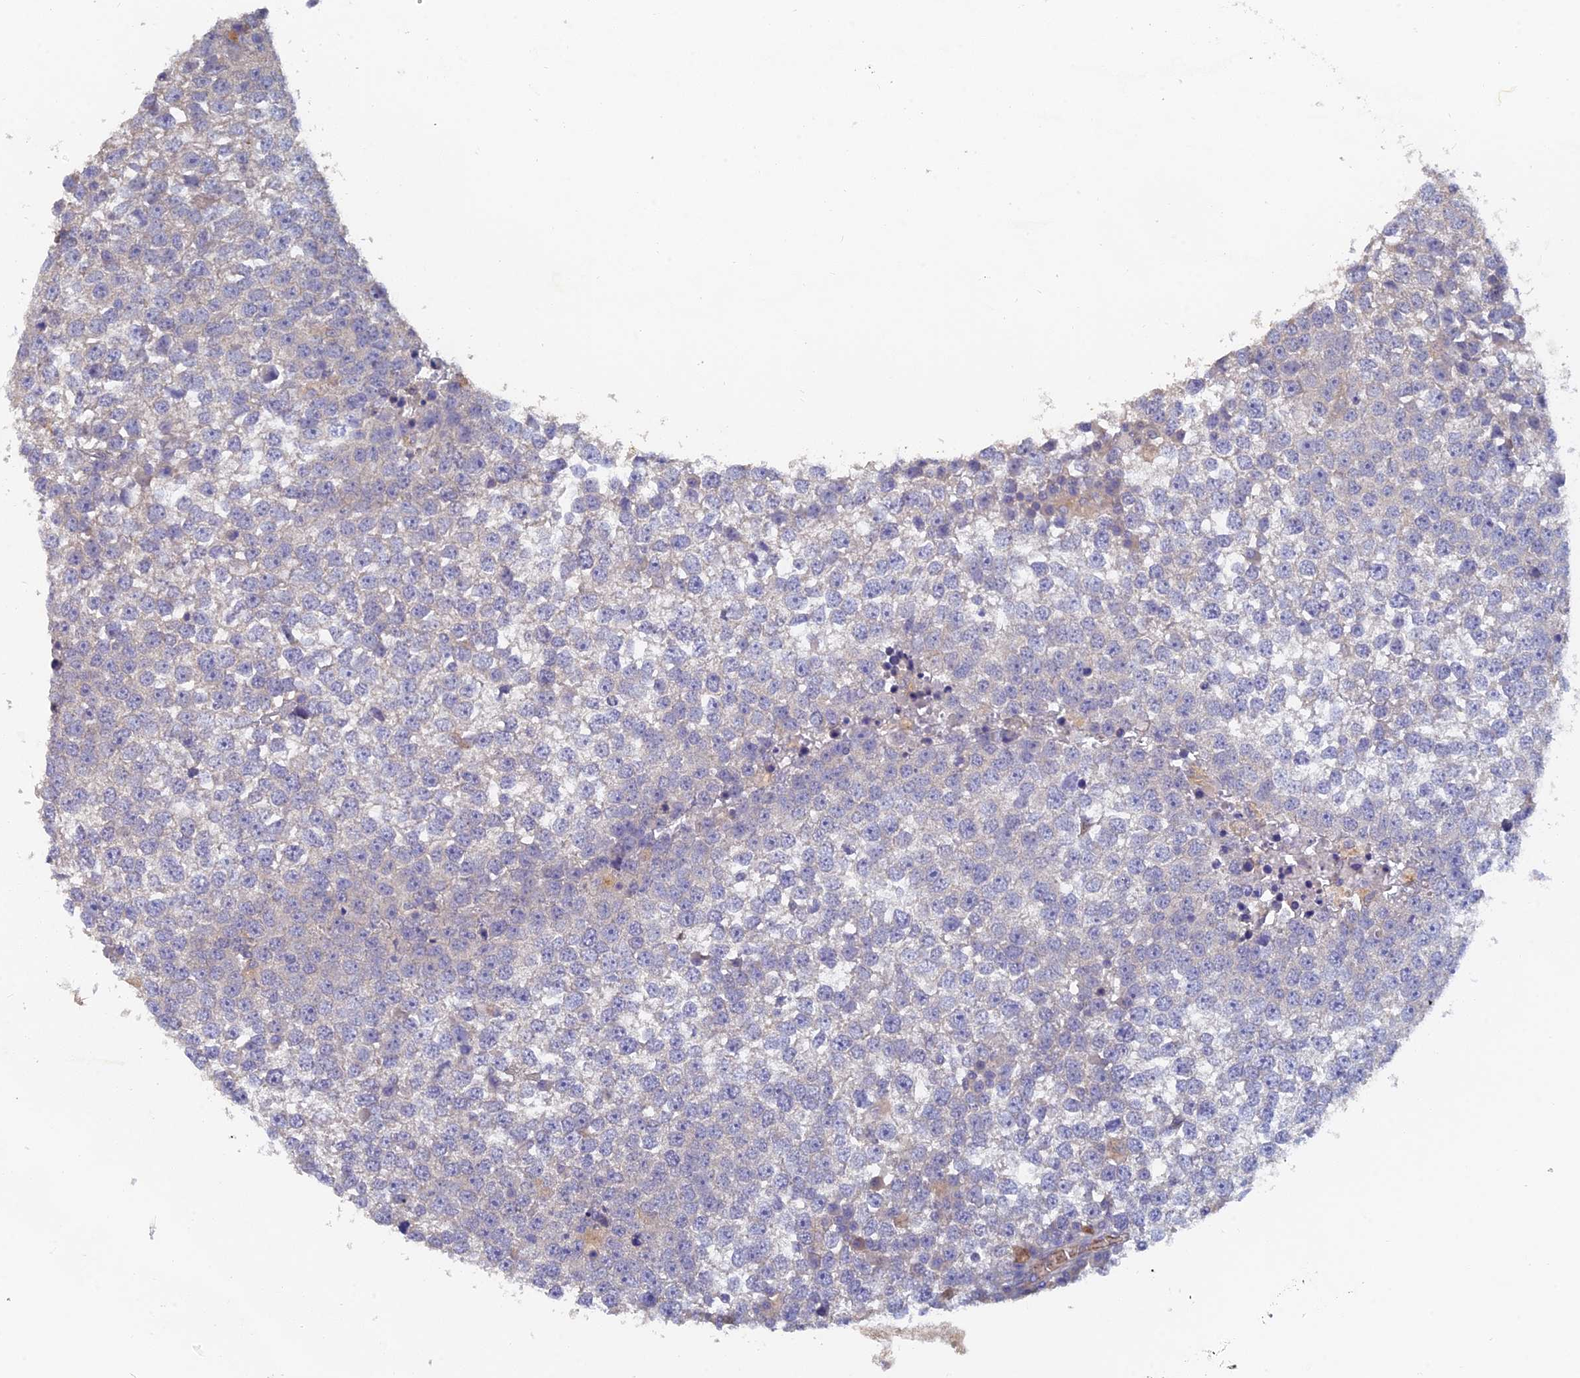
{"staining": {"intensity": "negative", "quantity": "none", "location": "none"}, "tissue": "testis cancer", "cell_type": "Tumor cells", "image_type": "cancer", "snomed": [{"axis": "morphology", "description": "Seminoma, NOS"}, {"axis": "topography", "description": "Testis"}], "caption": "A high-resolution micrograph shows immunohistochemistry (IHC) staining of testis cancer (seminoma), which reveals no significant staining in tumor cells.", "gene": "ARRDC1", "patient": {"sex": "male", "age": 65}}